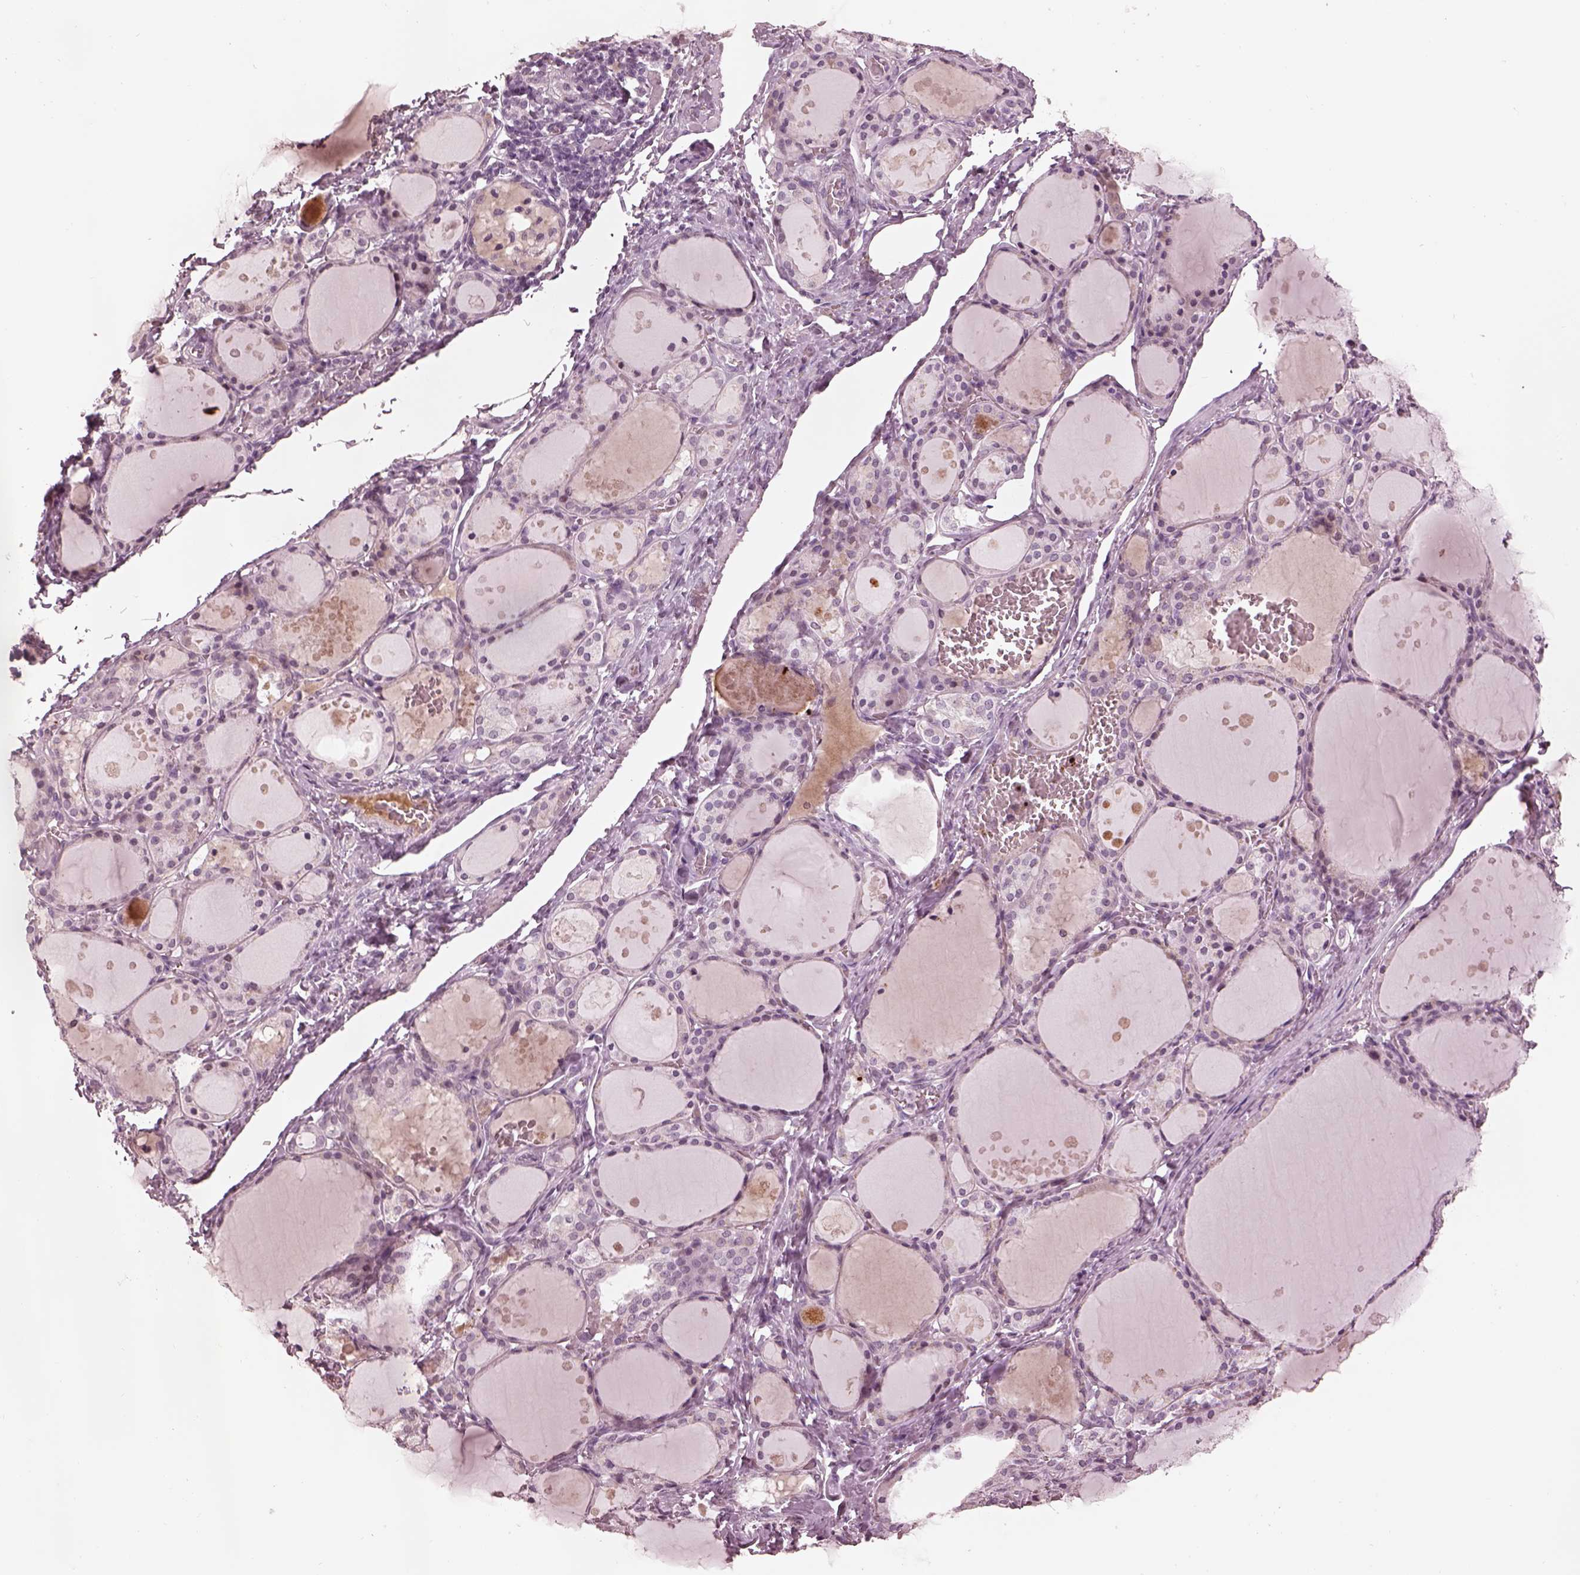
{"staining": {"intensity": "negative", "quantity": "none", "location": "none"}, "tissue": "thyroid gland", "cell_type": "Glandular cells", "image_type": "normal", "snomed": [{"axis": "morphology", "description": "Normal tissue, NOS"}, {"axis": "topography", "description": "Thyroid gland"}], "caption": "Image shows no protein expression in glandular cells of normal thyroid gland.", "gene": "KCNA2", "patient": {"sex": "male", "age": 68}}